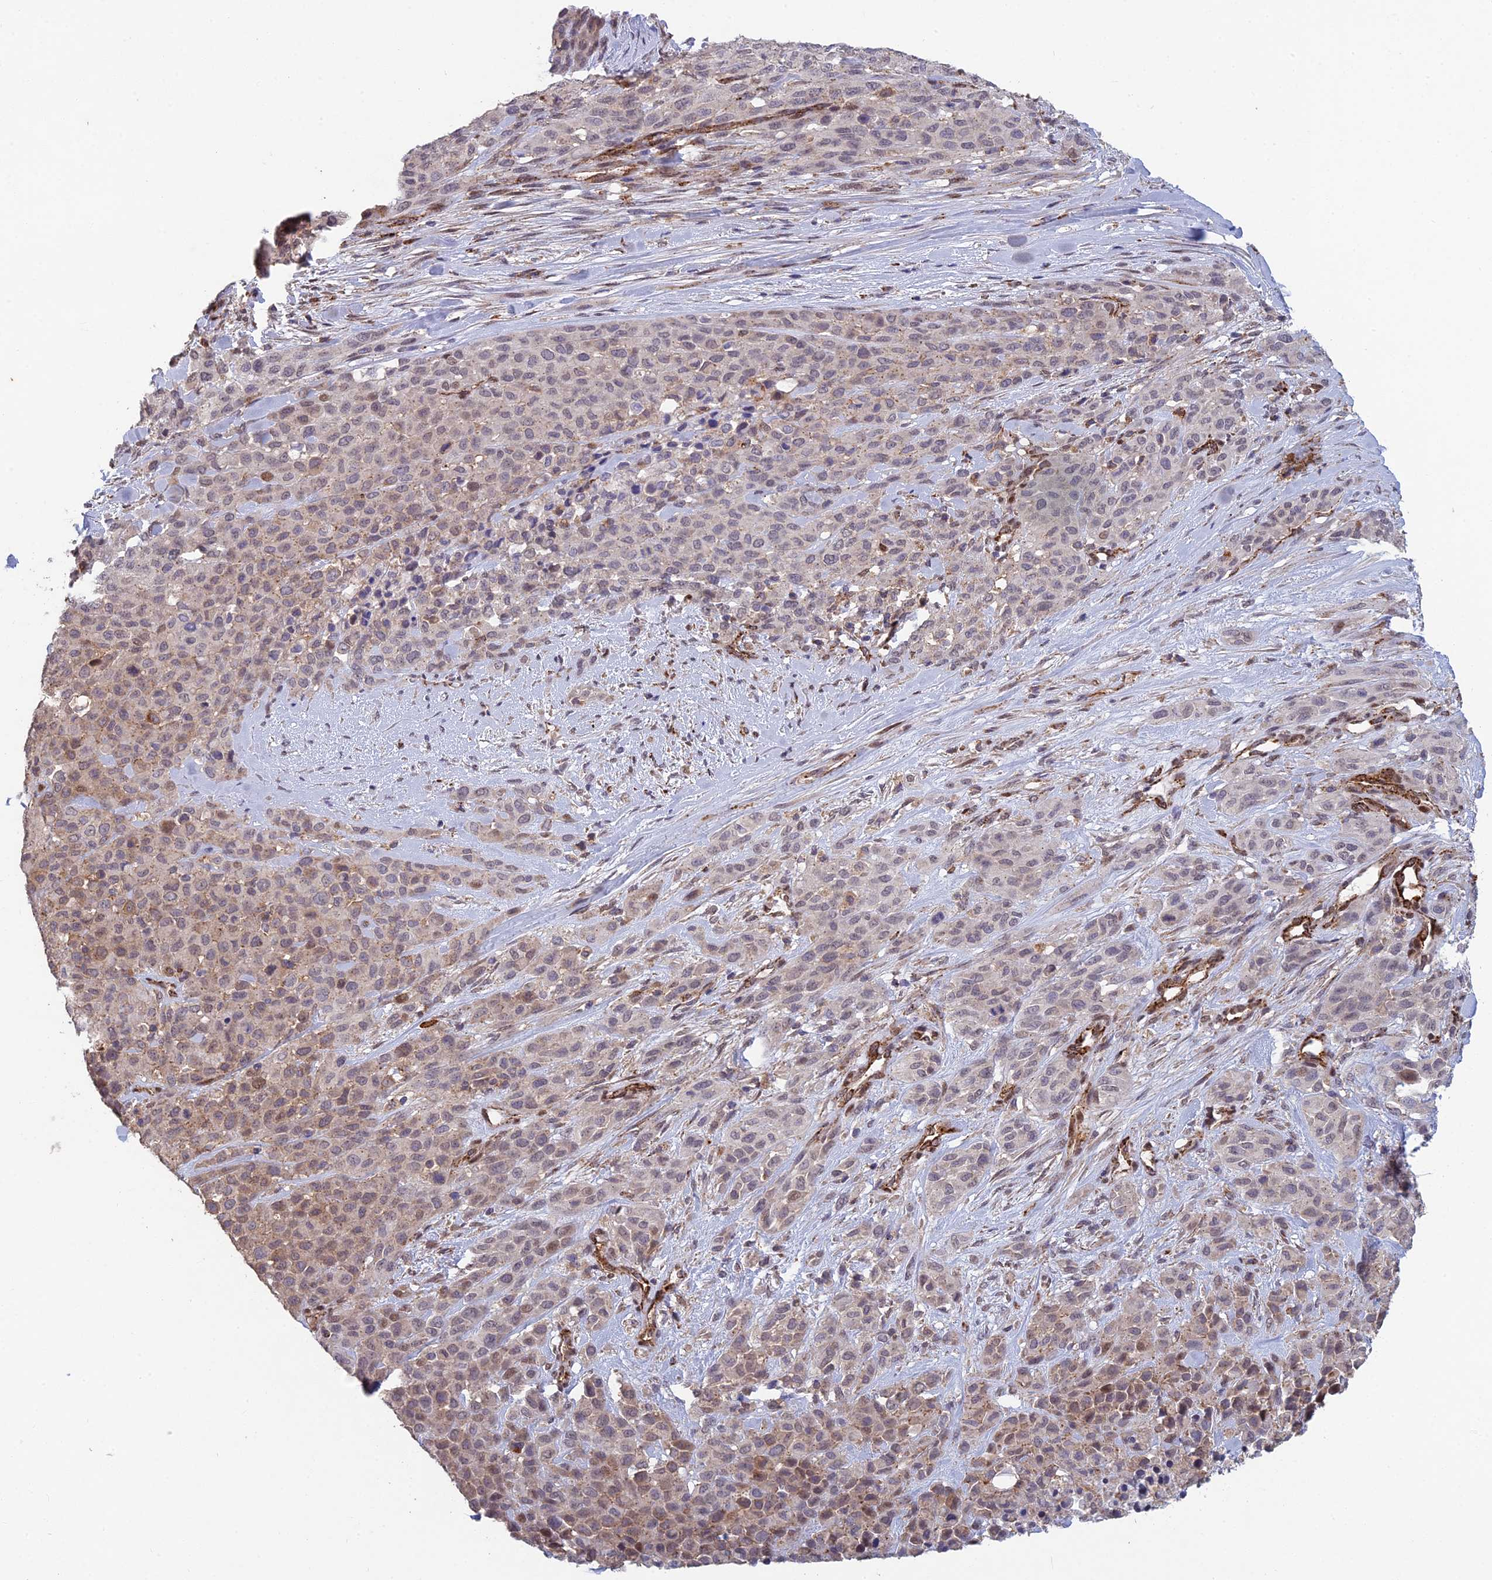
{"staining": {"intensity": "weak", "quantity": "<25%", "location": "cytoplasmic/membranous"}, "tissue": "melanoma", "cell_type": "Tumor cells", "image_type": "cancer", "snomed": [{"axis": "morphology", "description": "Malignant melanoma, Metastatic site"}, {"axis": "topography", "description": "Skin"}], "caption": "This is an immunohistochemistry (IHC) image of human malignant melanoma (metastatic site). There is no expression in tumor cells.", "gene": "FOXS1", "patient": {"sex": "female", "age": 81}}